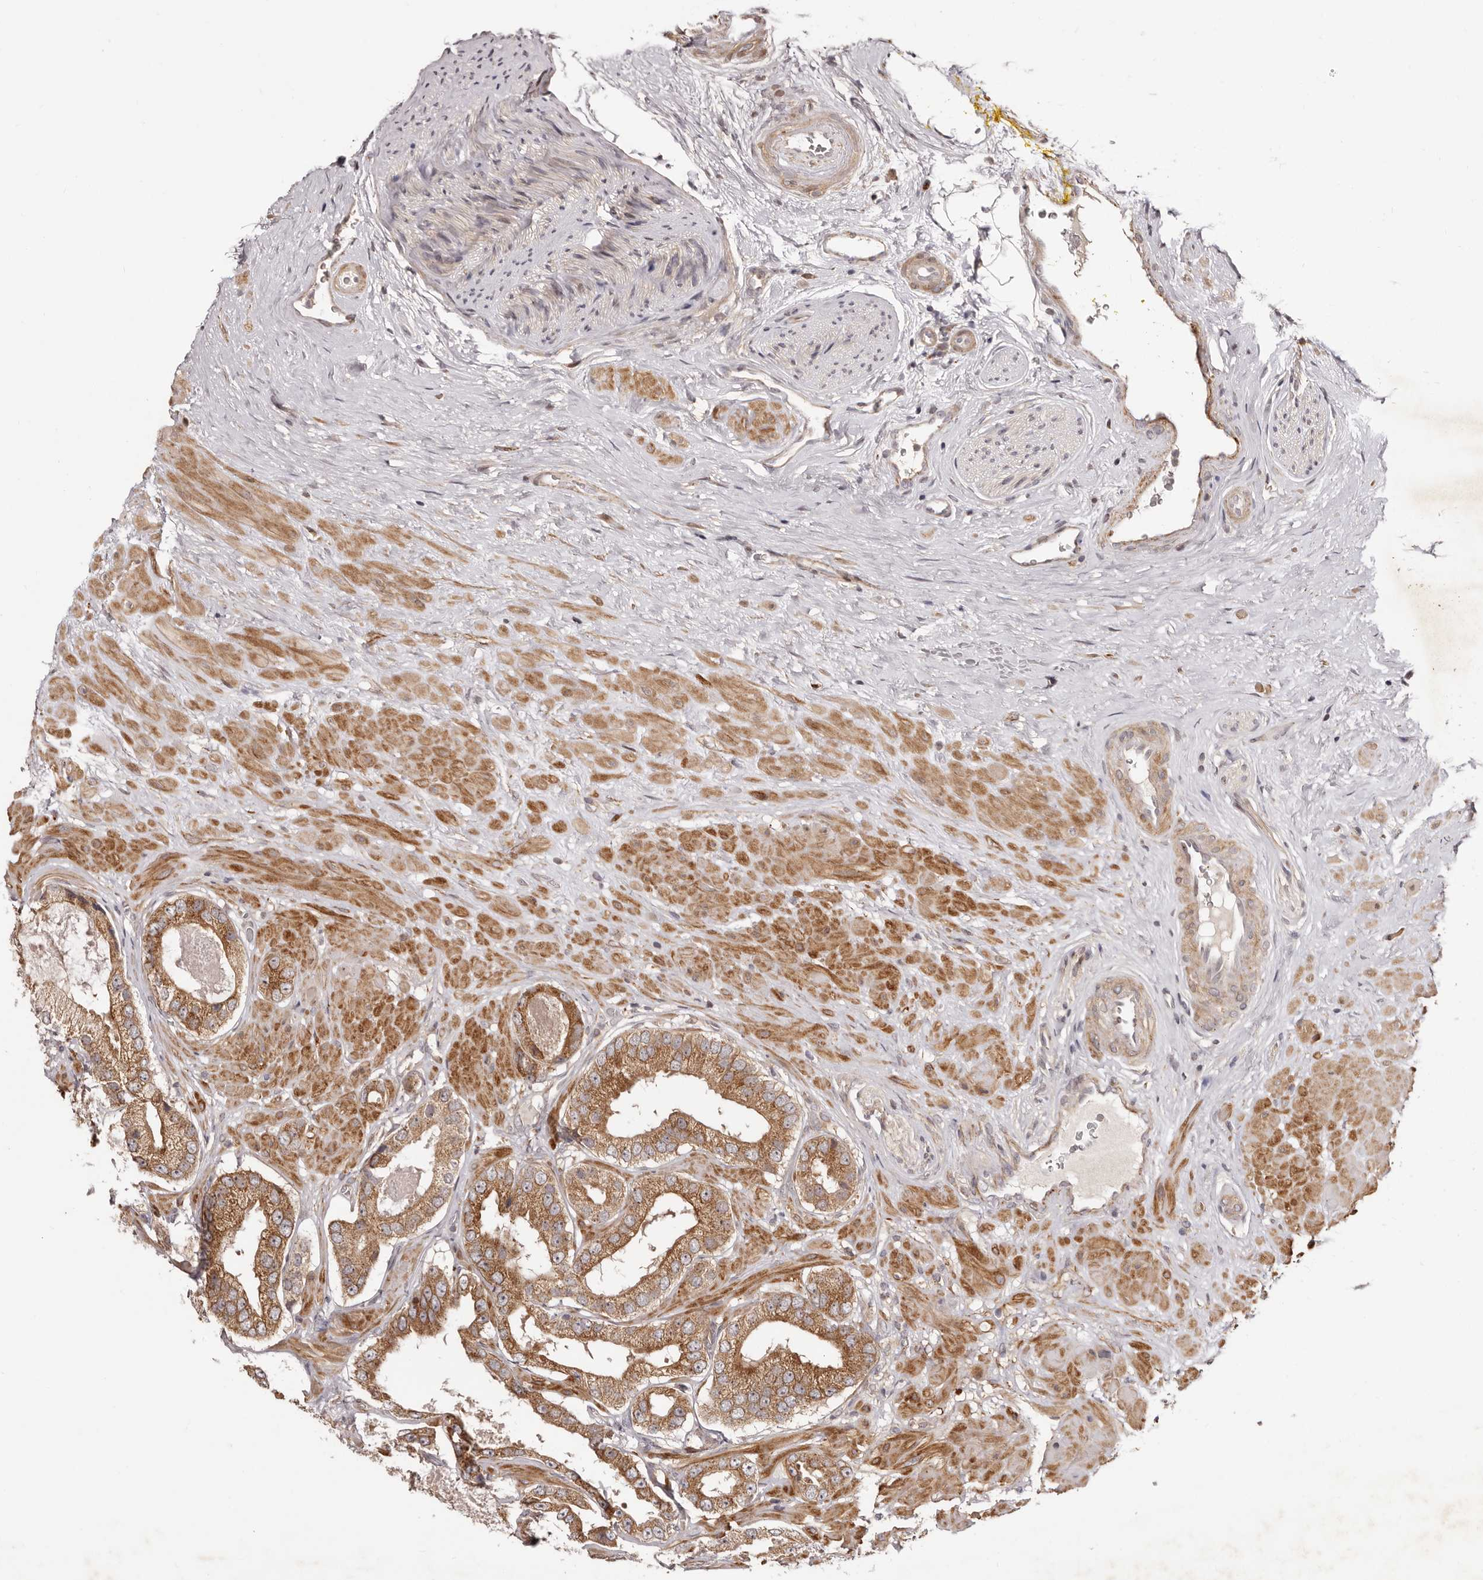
{"staining": {"intensity": "moderate", "quantity": ">75%", "location": "cytoplasmic/membranous"}, "tissue": "prostate cancer", "cell_type": "Tumor cells", "image_type": "cancer", "snomed": [{"axis": "morphology", "description": "Adenocarcinoma, High grade"}, {"axis": "topography", "description": "Prostate"}], "caption": "Prostate cancer (high-grade adenocarcinoma) stained for a protein (brown) reveals moderate cytoplasmic/membranous positive expression in about >75% of tumor cells.", "gene": "MICAL2", "patient": {"sex": "male", "age": 59}}